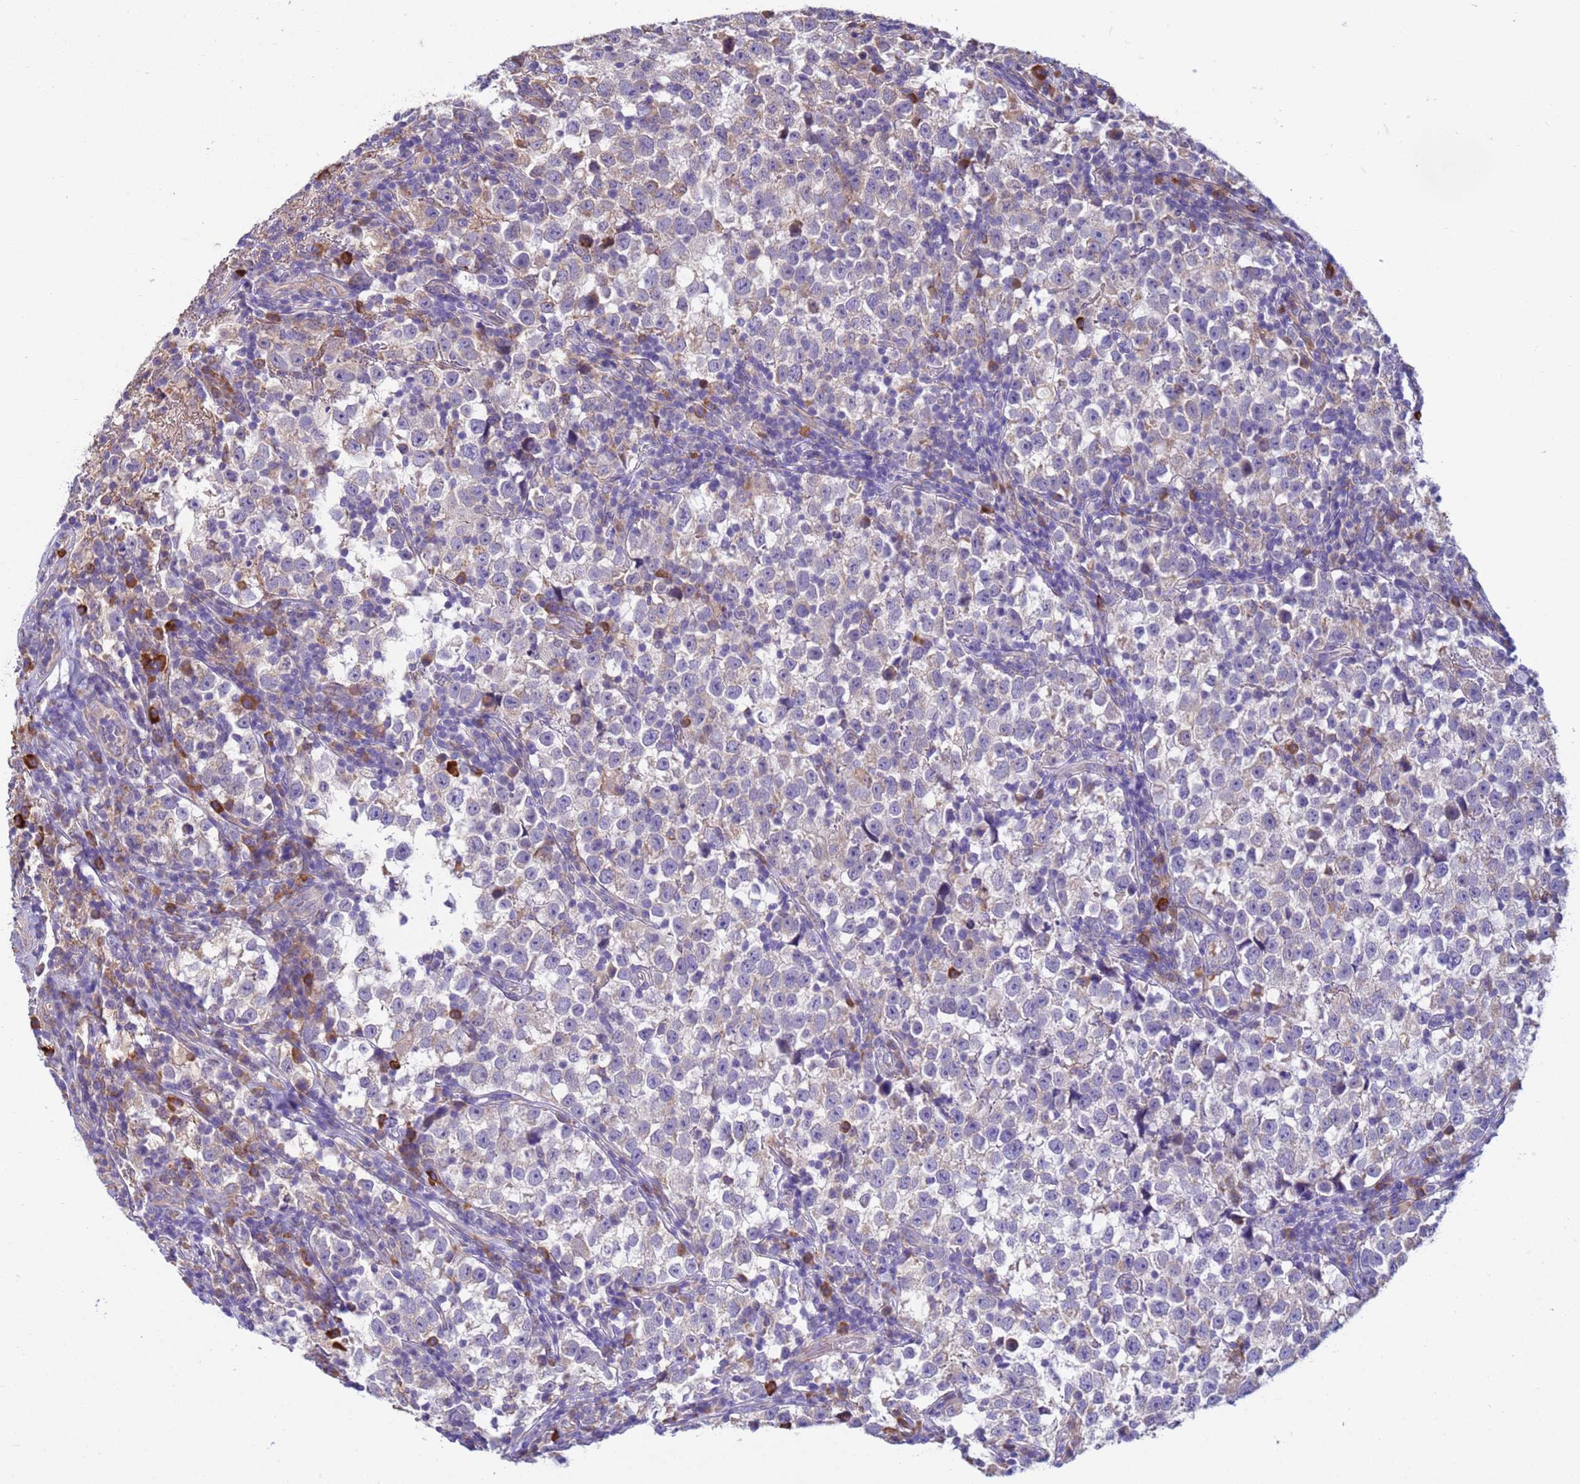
{"staining": {"intensity": "weak", "quantity": "<25%", "location": "cytoplasmic/membranous"}, "tissue": "testis cancer", "cell_type": "Tumor cells", "image_type": "cancer", "snomed": [{"axis": "morphology", "description": "Normal tissue, NOS"}, {"axis": "morphology", "description": "Seminoma, NOS"}, {"axis": "topography", "description": "Testis"}], "caption": "Testis cancer (seminoma) was stained to show a protein in brown. There is no significant positivity in tumor cells. (IHC, brightfield microscopy, high magnification).", "gene": "THAP5", "patient": {"sex": "male", "age": 43}}